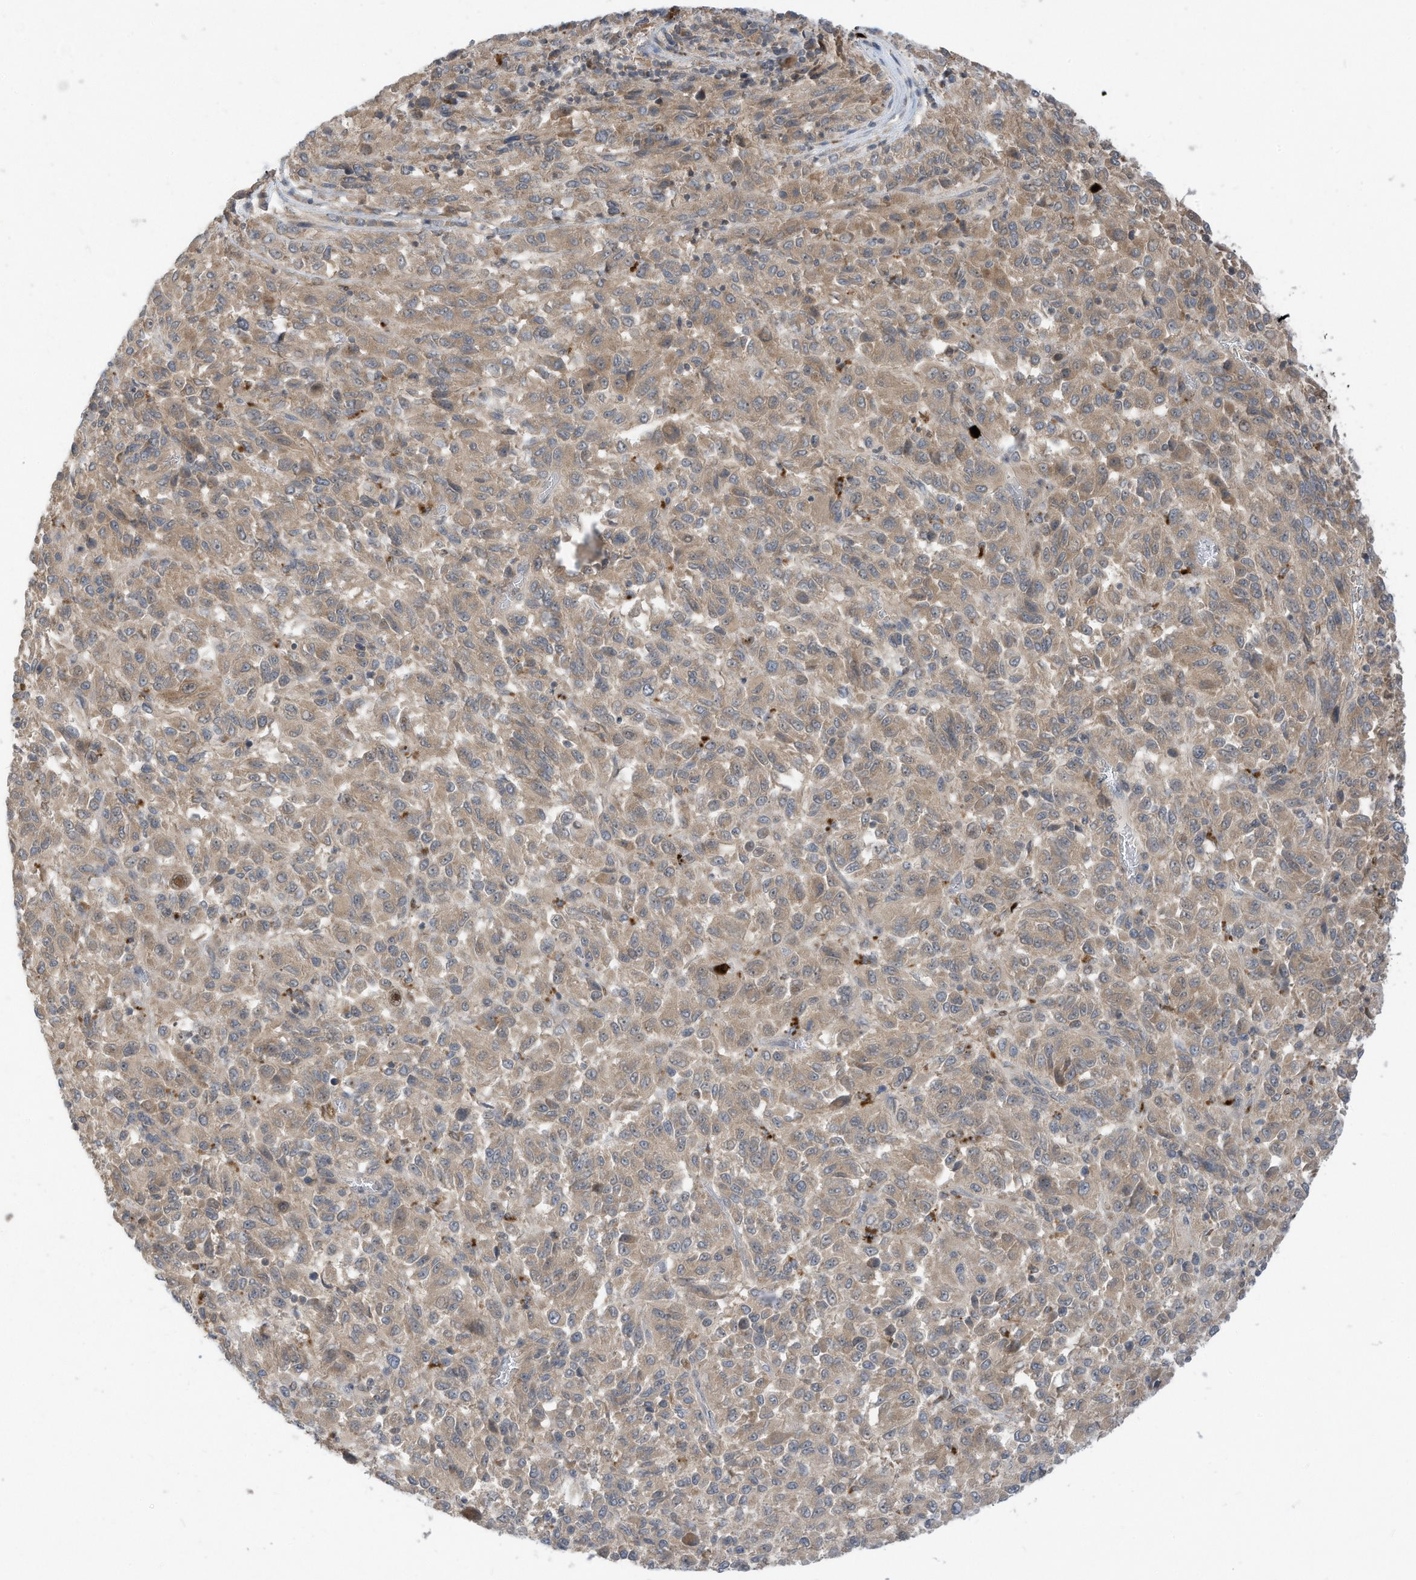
{"staining": {"intensity": "weak", "quantity": ">75%", "location": "cytoplasmic/membranous"}, "tissue": "melanoma", "cell_type": "Tumor cells", "image_type": "cancer", "snomed": [{"axis": "morphology", "description": "Malignant melanoma, Metastatic site"}, {"axis": "topography", "description": "Lung"}], "caption": "Protein staining by IHC reveals weak cytoplasmic/membranous staining in approximately >75% of tumor cells in malignant melanoma (metastatic site).", "gene": "CNKSR1", "patient": {"sex": "male", "age": 64}}